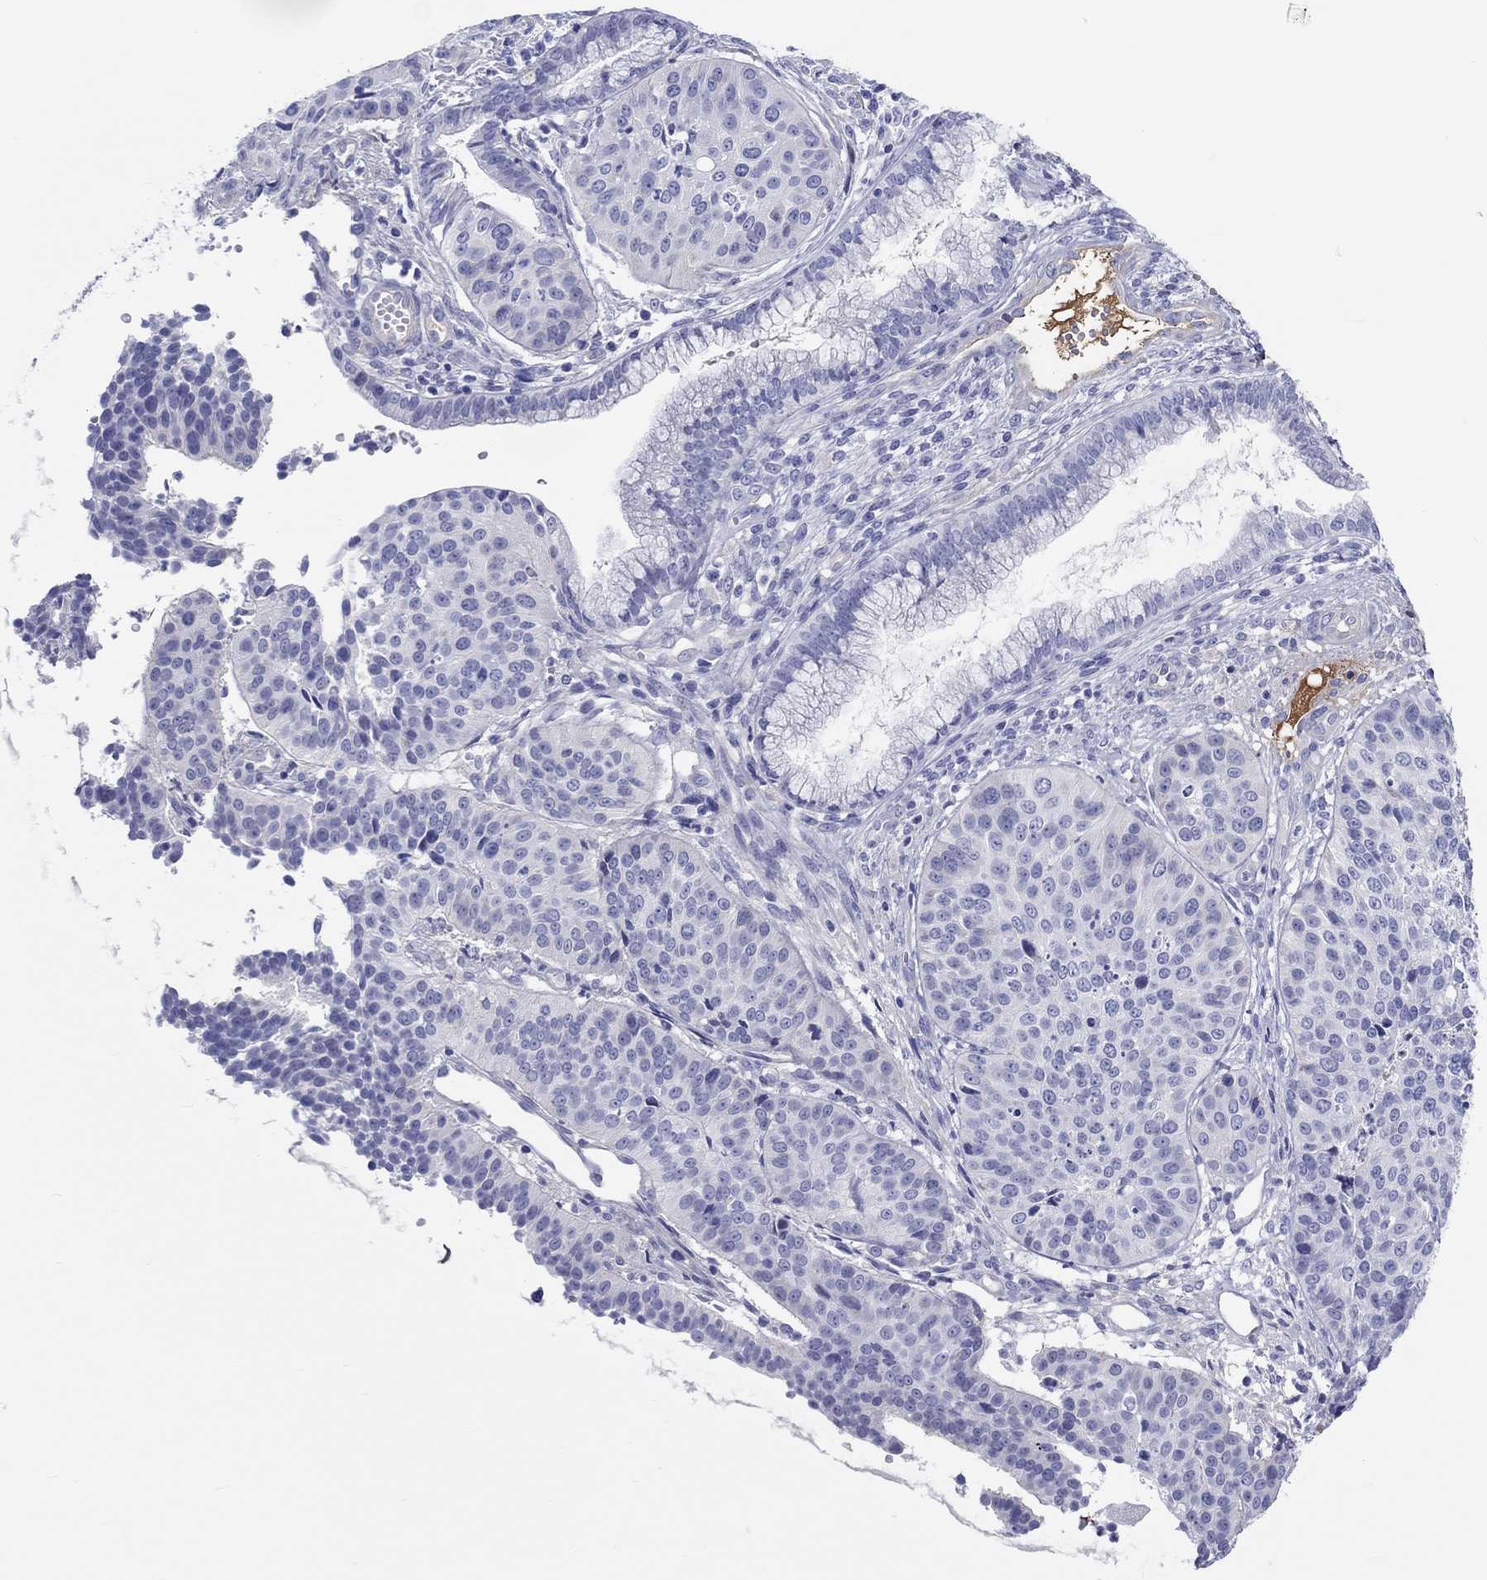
{"staining": {"intensity": "negative", "quantity": "none", "location": "none"}, "tissue": "cervical cancer", "cell_type": "Tumor cells", "image_type": "cancer", "snomed": [{"axis": "morphology", "description": "Normal tissue, NOS"}, {"axis": "morphology", "description": "Squamous cell carcinoma, NOS"}, {"axis": "topography", "description": "Cervix"}], "caption": "Image shows no protein staining in tumor cells of squamous cell carcinoma (cervical) tissue.", "gene": "CDY2B", "patient": {"sex": "female", "age": 39}}